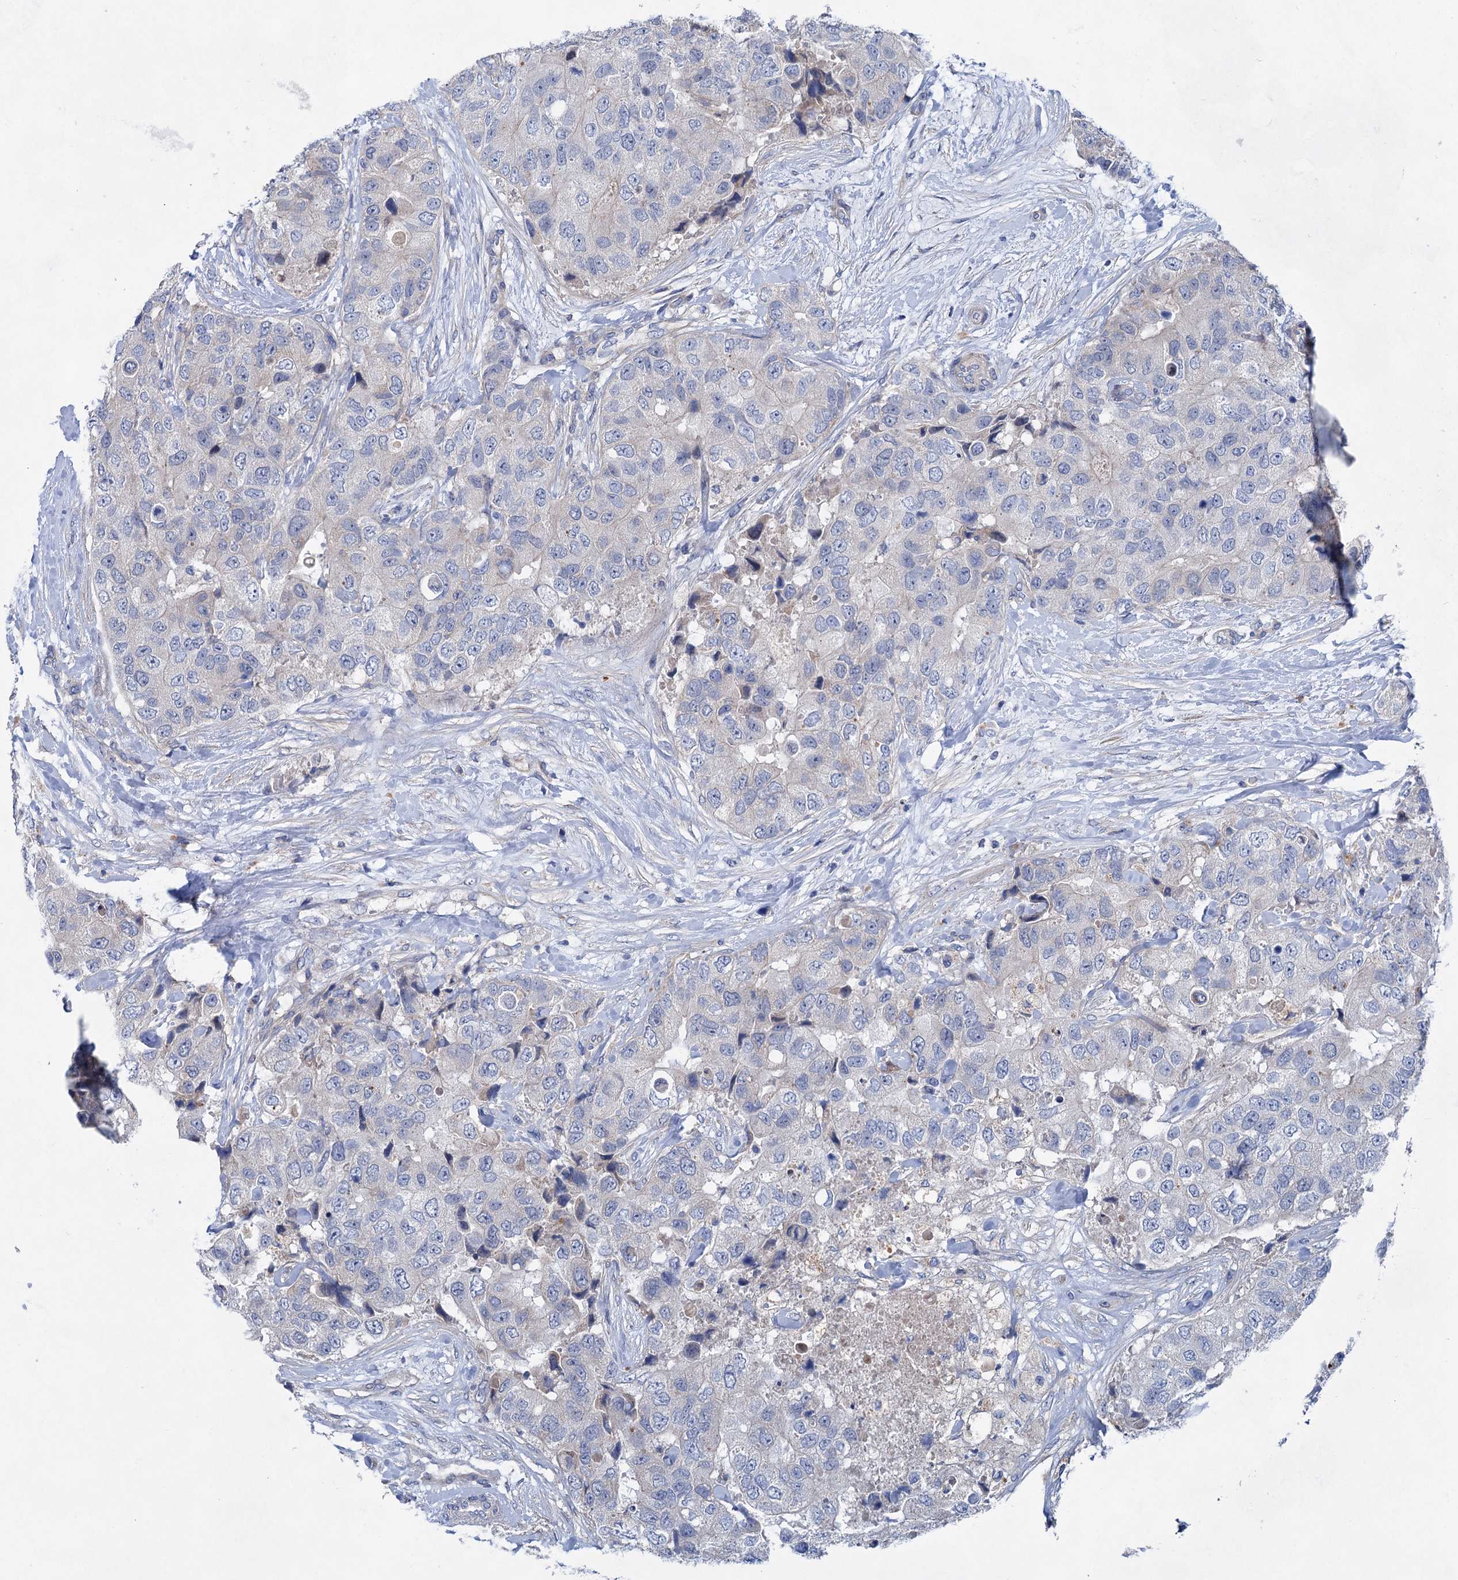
{"staining": {"intensity": "negative", "quantity": "none", "location": "none"}, "tissue": "breast cancer", "cell_type": "Tumor cells", "image_type": "cancer", "snomed": [{"axis": "morphology", "description": "Duct carcinoma"}, {"axis": "topography", "description": "Breast"}], "caption": "Micrograph shows no protein positivity in tumor cells of breast cancer (invasive ductal carcinoma) tissue. (Stains: DAB IHC with hematoxylin counter stain, Microscopy: brightfield microscopy at high magnification).", "gene": "GPR155", "patient": {"sex": "female", "age": 62}}